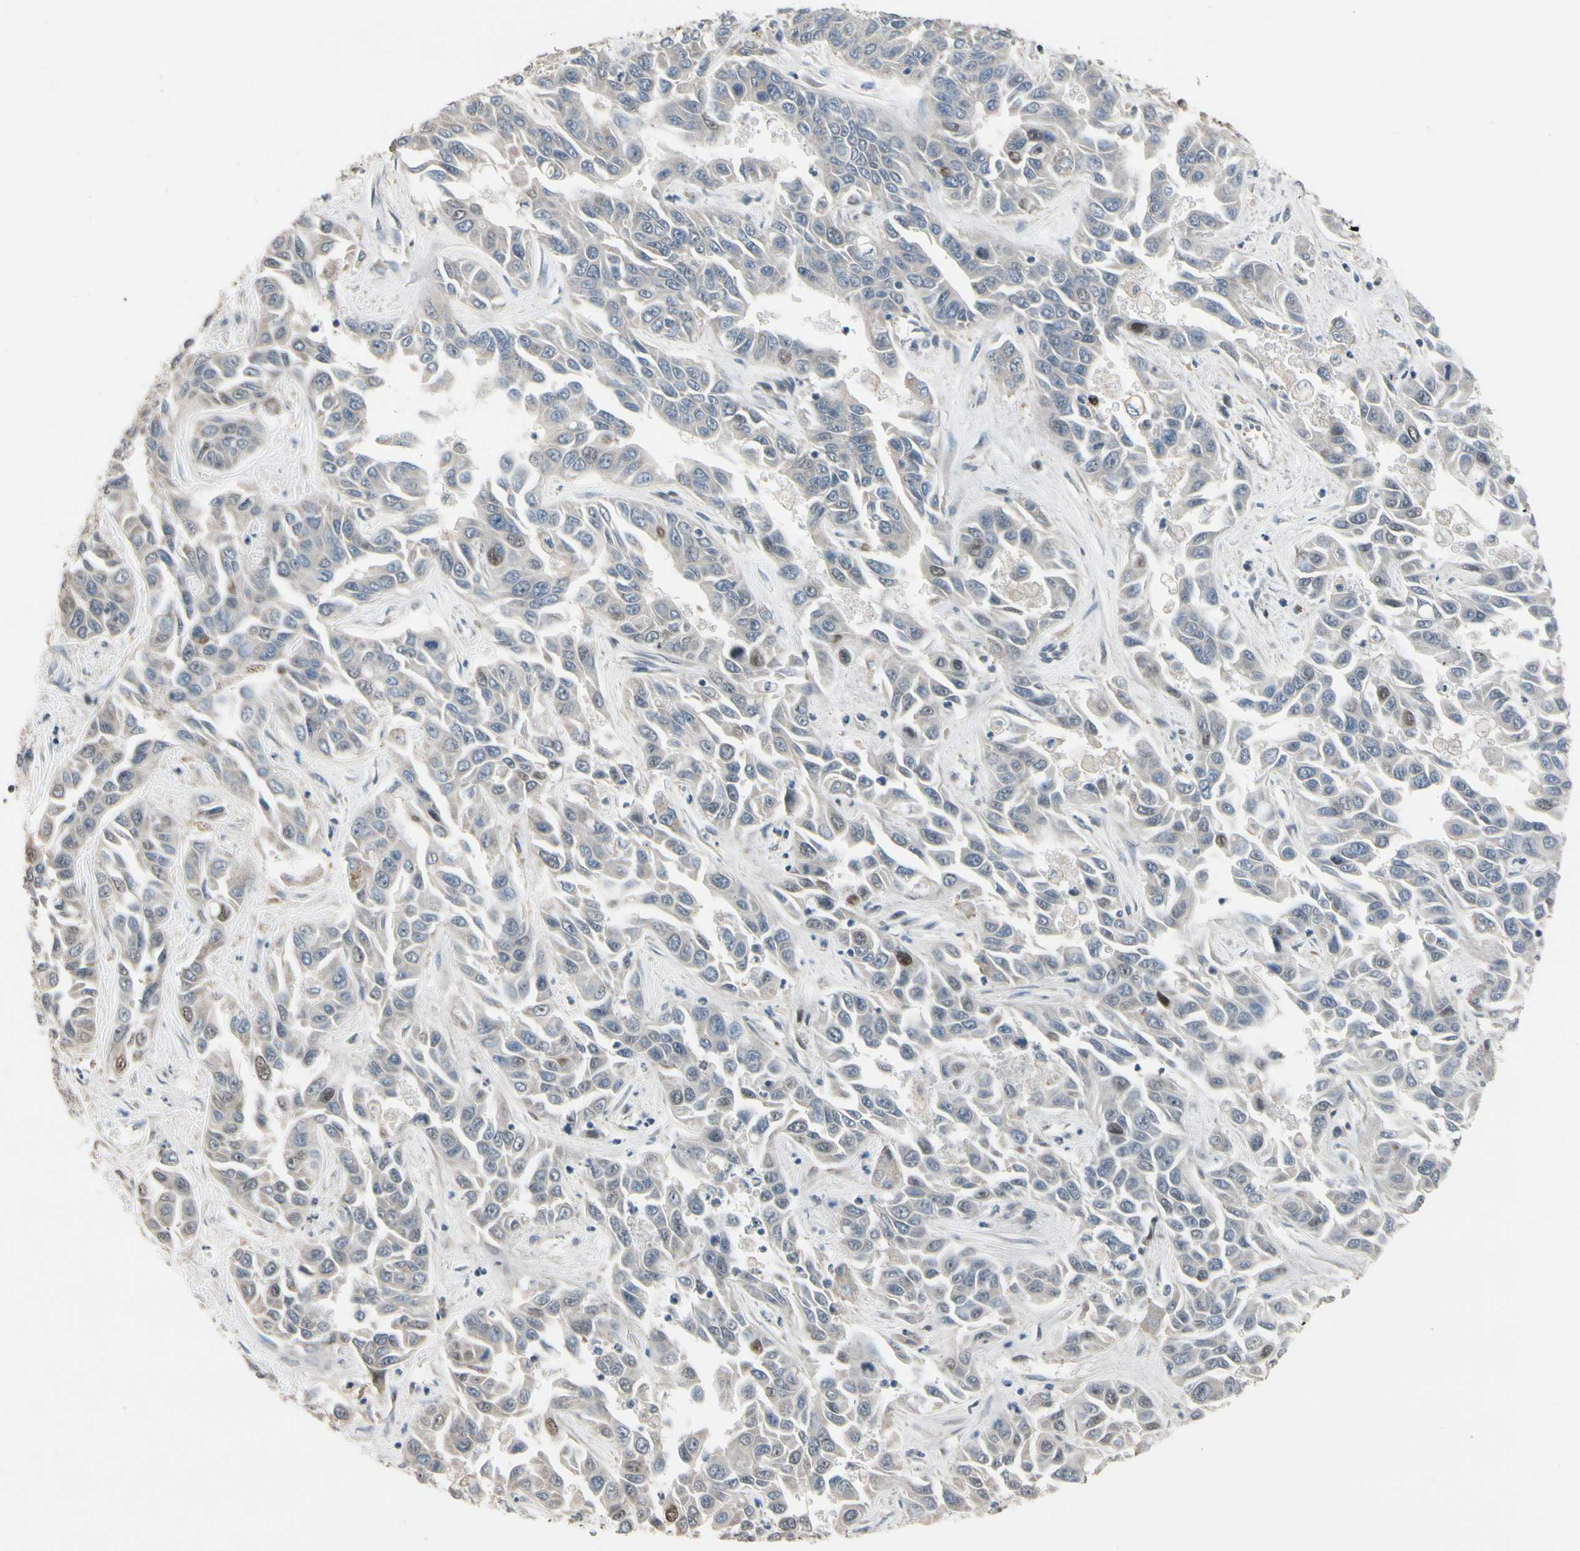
{"staining": {"intensity": "moderate", "quantity": "<25%", "location": "nuclear"}, "tissue": "liver cancer", "cell_type": "Tumor cells", "image_type": "cancer", "snomed": [{"axis": "morphology", "description": "Cholangiocarcinoma"}, {"axis": "topography", "description": "Liver"}], "caption": "Protein staining of cholangiocarcinoma (liver) tissue reveals moderate nuclear staining in about <25% of tumor cells.", "gene": "SNX29", "patient": {"sex": "female", "age": 52}}